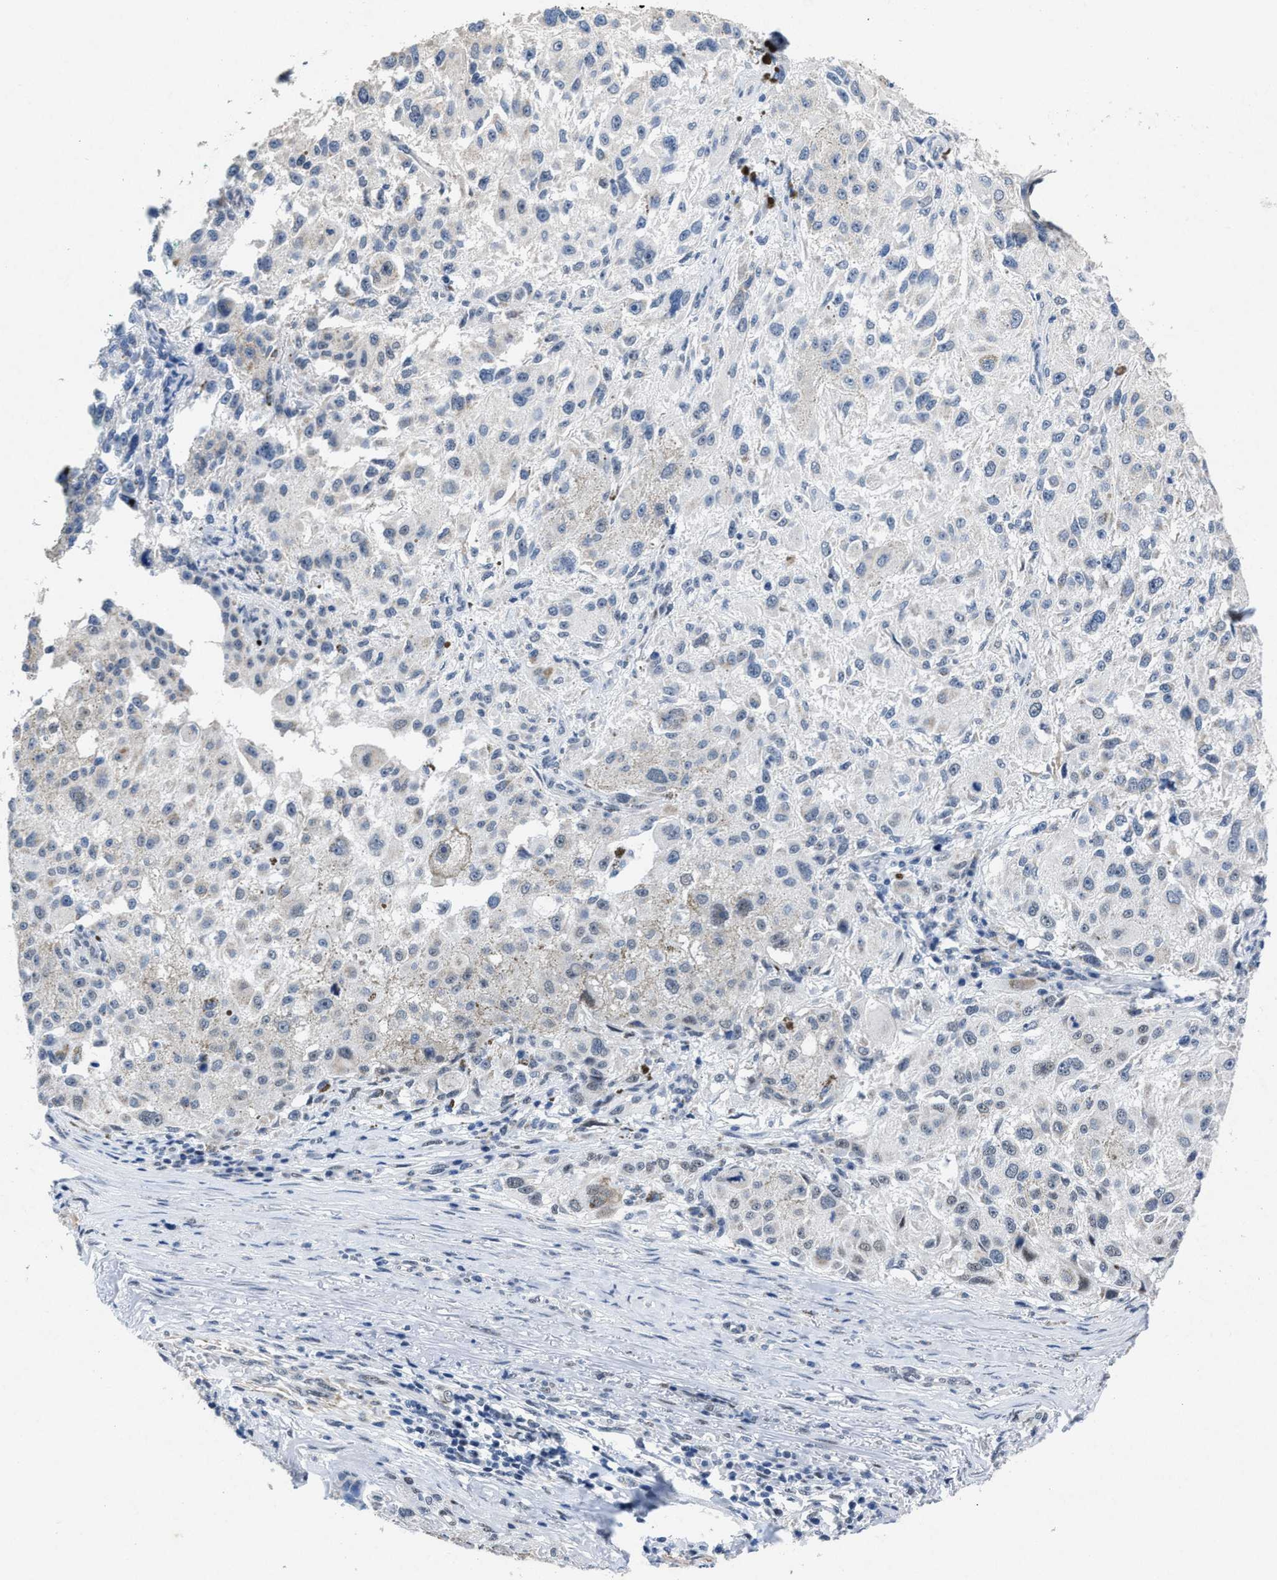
{"staining": {"intensity": "negative", "quantity": "none", "location": "none"}, "tissue": "melanoma", "cell_type": "Tumor cells", "image_type": "cancer", "snomed": [{"axis": "morphology", "description": "Necrosis, NOS"}, {"axis": "morphology", "description": "Malignant melanoma, NOS"}, {"axis": "topography", "description": "Skin"}], "caption": "The histopathology image demonstrates no staining of tumor cells in malignant melanoma.", "gene": "ID3", "patient": {"sex": "female", "age": 87}}